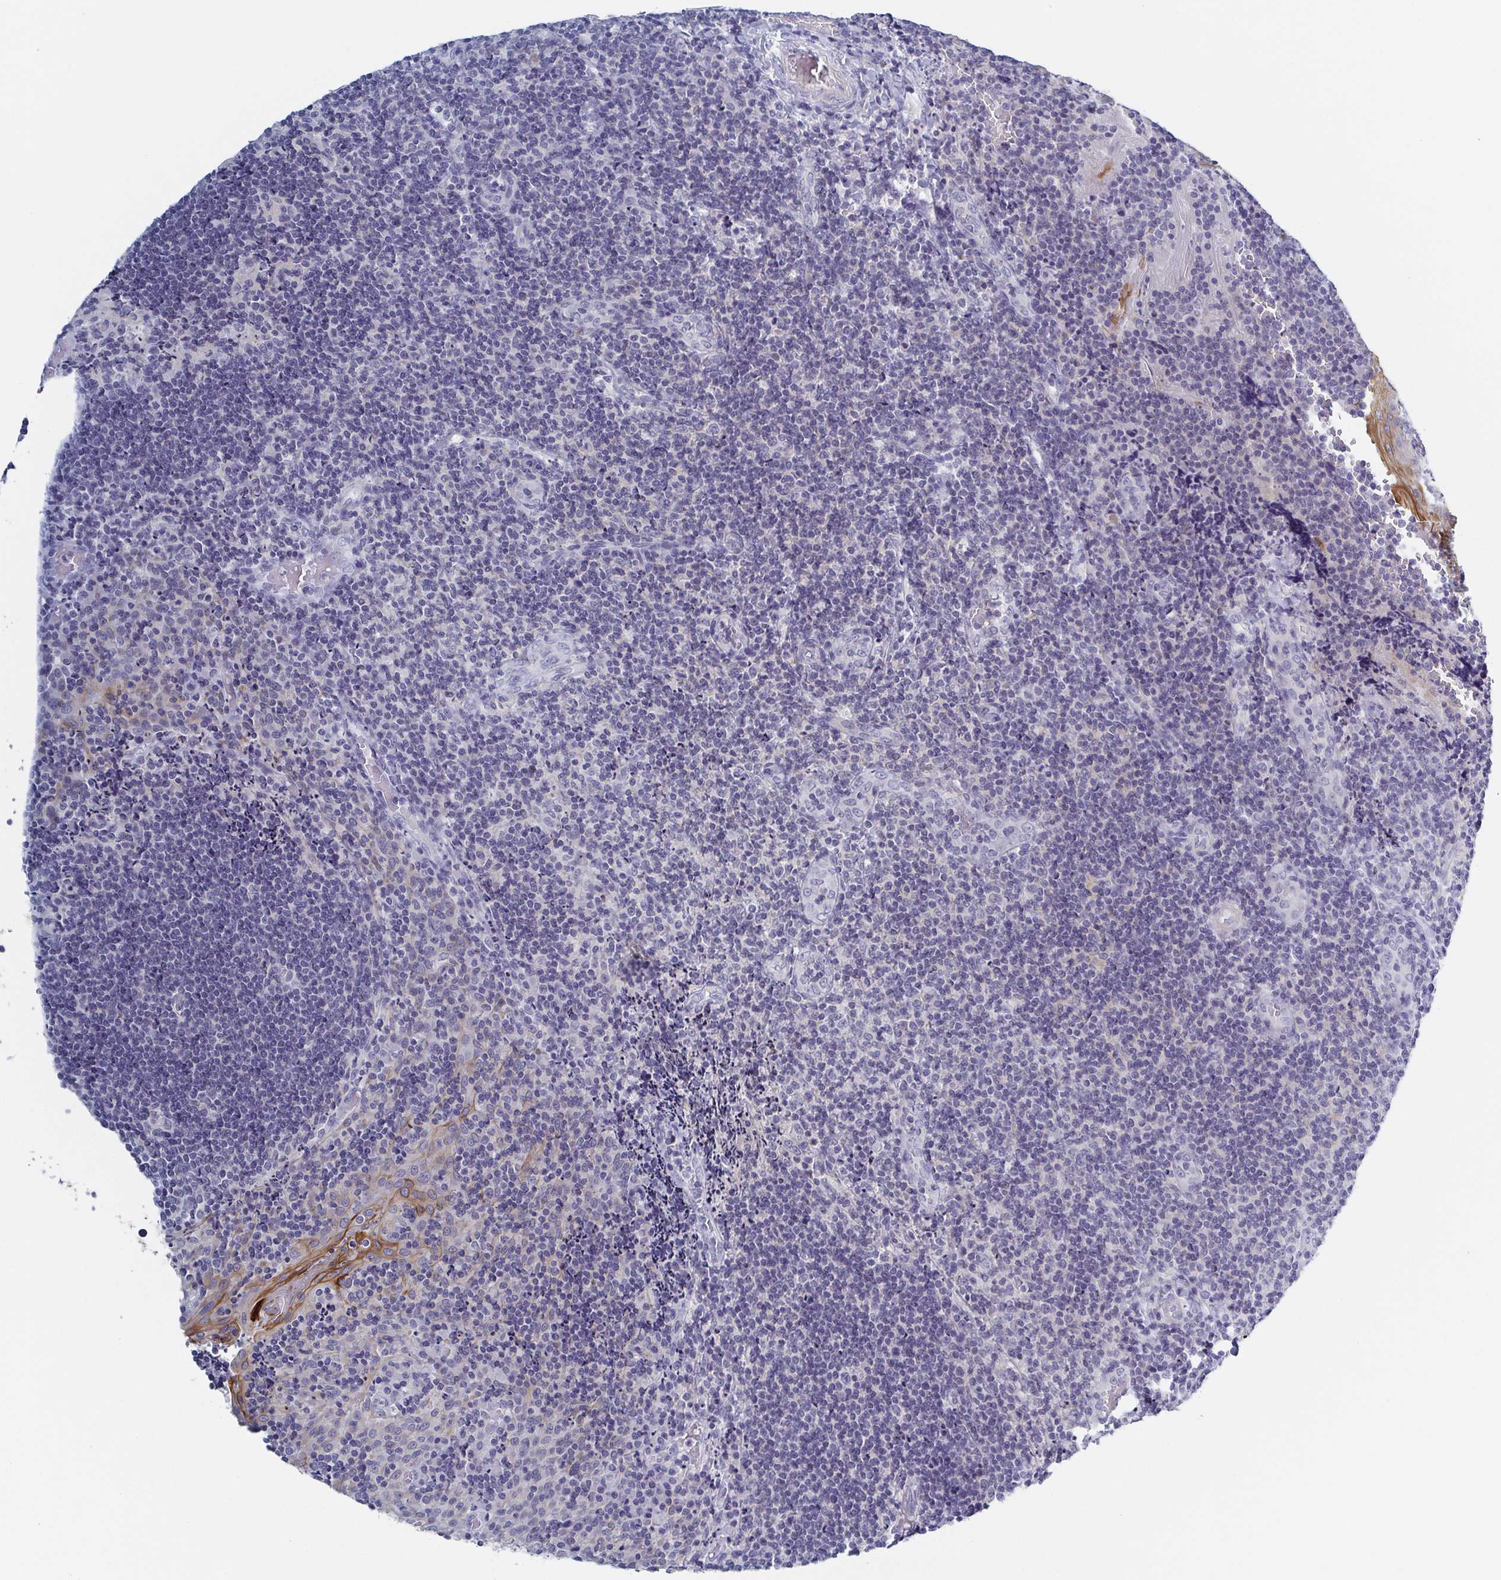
{"staining": {"intensity": "negative", "quantity": "none", "location": "none"}, "tissue": "tonsil", "cell_type": "Germinal center cells", "image_type": "normal", "snomed": [{"axis": "morphology", "description": "Normal tissue, NOS"}, {"axis": "topography", "description": "Tonsil"}], "caption": "An immunohistochemistry (IHC) histopathology image of normal tonsil is shown. There is no staining in germinal center cells of tonsil. (DAB immunohistochemistry with hematoxylin counter stain).", "gene": "RHOV", "patient": {"sex": "male", "age": 17}}